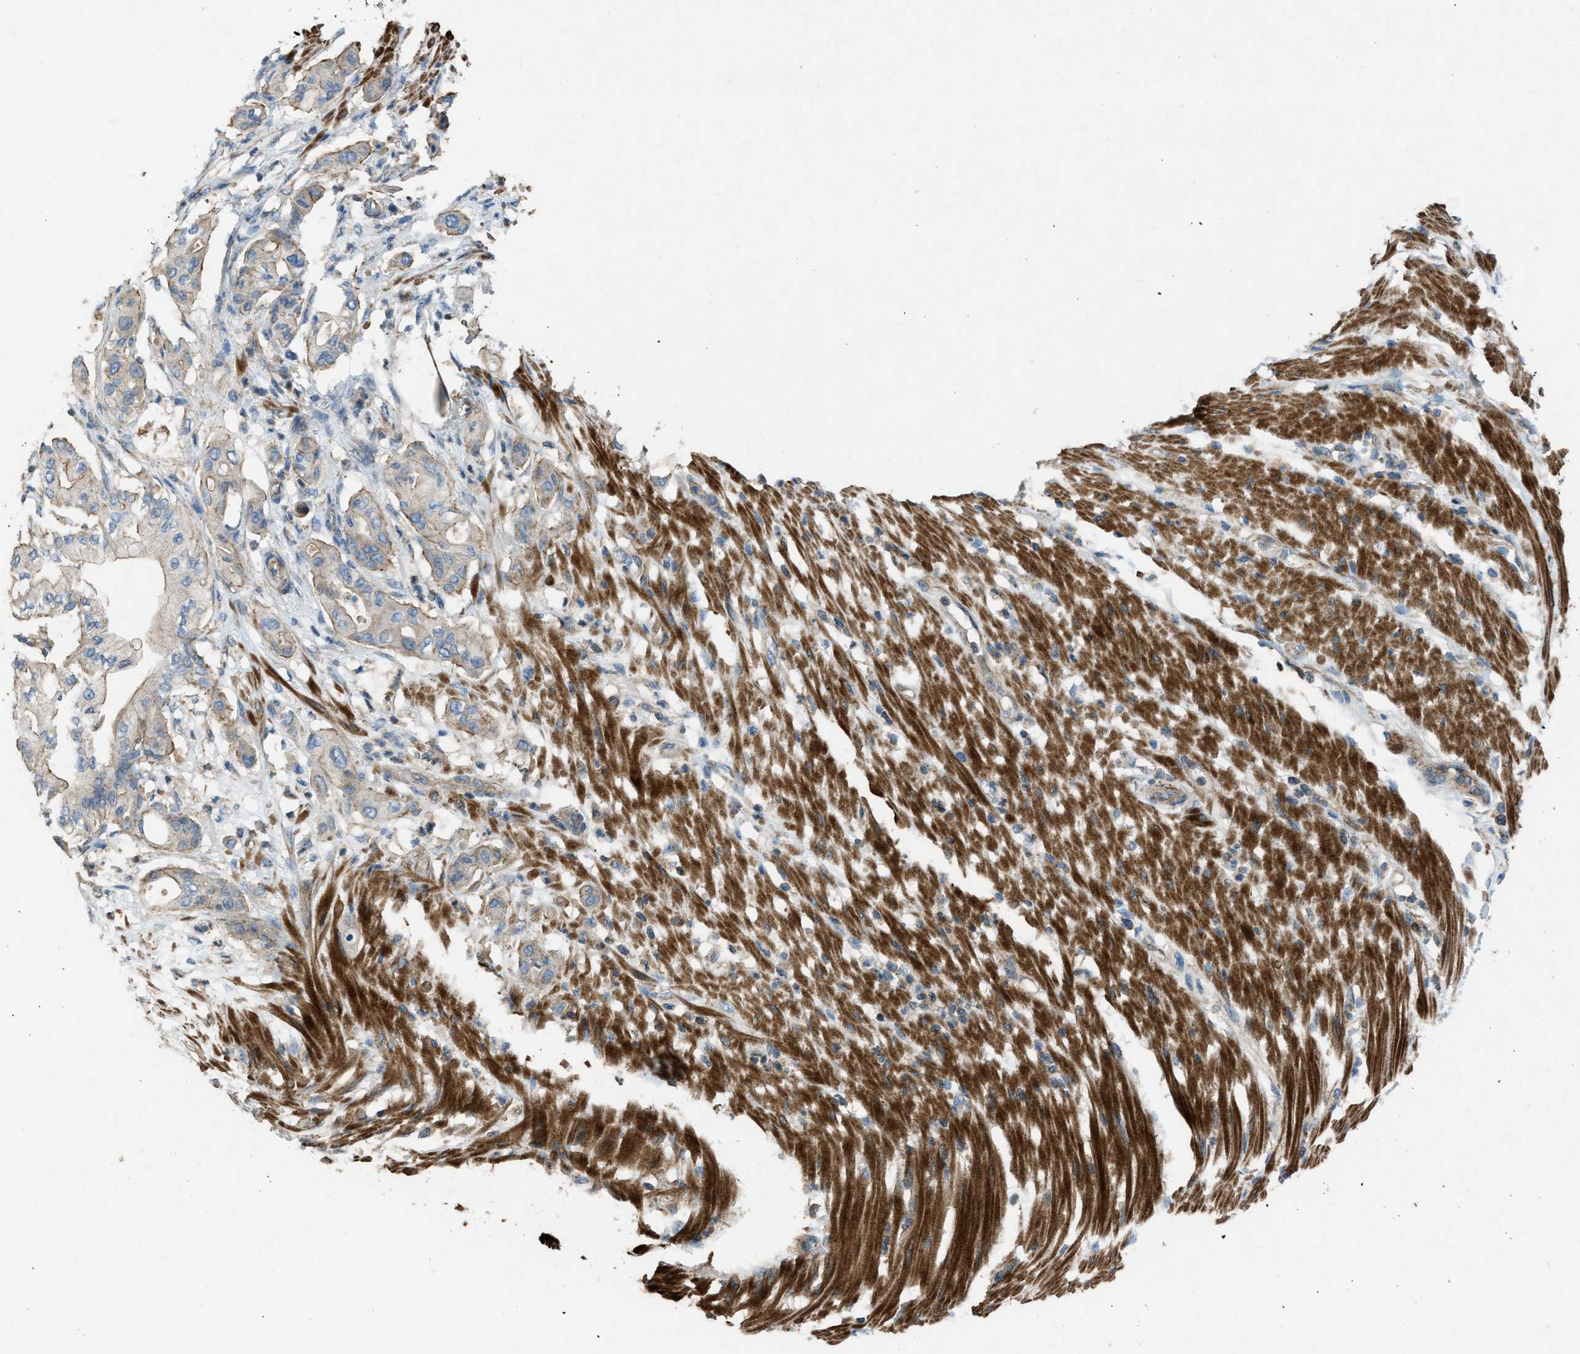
{"staining": {"intensity": "weak", "quantity": ">75%", "location": "cytoplasmic/membranous"}, "tissue": "pancreatic cancer", "cell_type": "Tumor cells", "image_type": "cancer", "snomed": [{"axis": "morphology", "description": "Adenocarcinoma, NOS"}, {"axis": "morphology", "description": "Adenocarcinoma, metastatic, NOS"}, {"axis": "topography", "description": "Lymph node"}, {"axis": "topography", "description": "Pancreas"}, {"axis": "topography", "description": "Duodenum"}], "caption": "Immunohistochemistry (IHC) histopathology image of human adenocarcinoma (pancreatic) stained for a protein (brown), which reveals low levels of weak cytoplasmic/membranous positivity in about >75% of tumor cells.", "gene": "NCK2", "patient": {"sex": "female", "age": 64}}